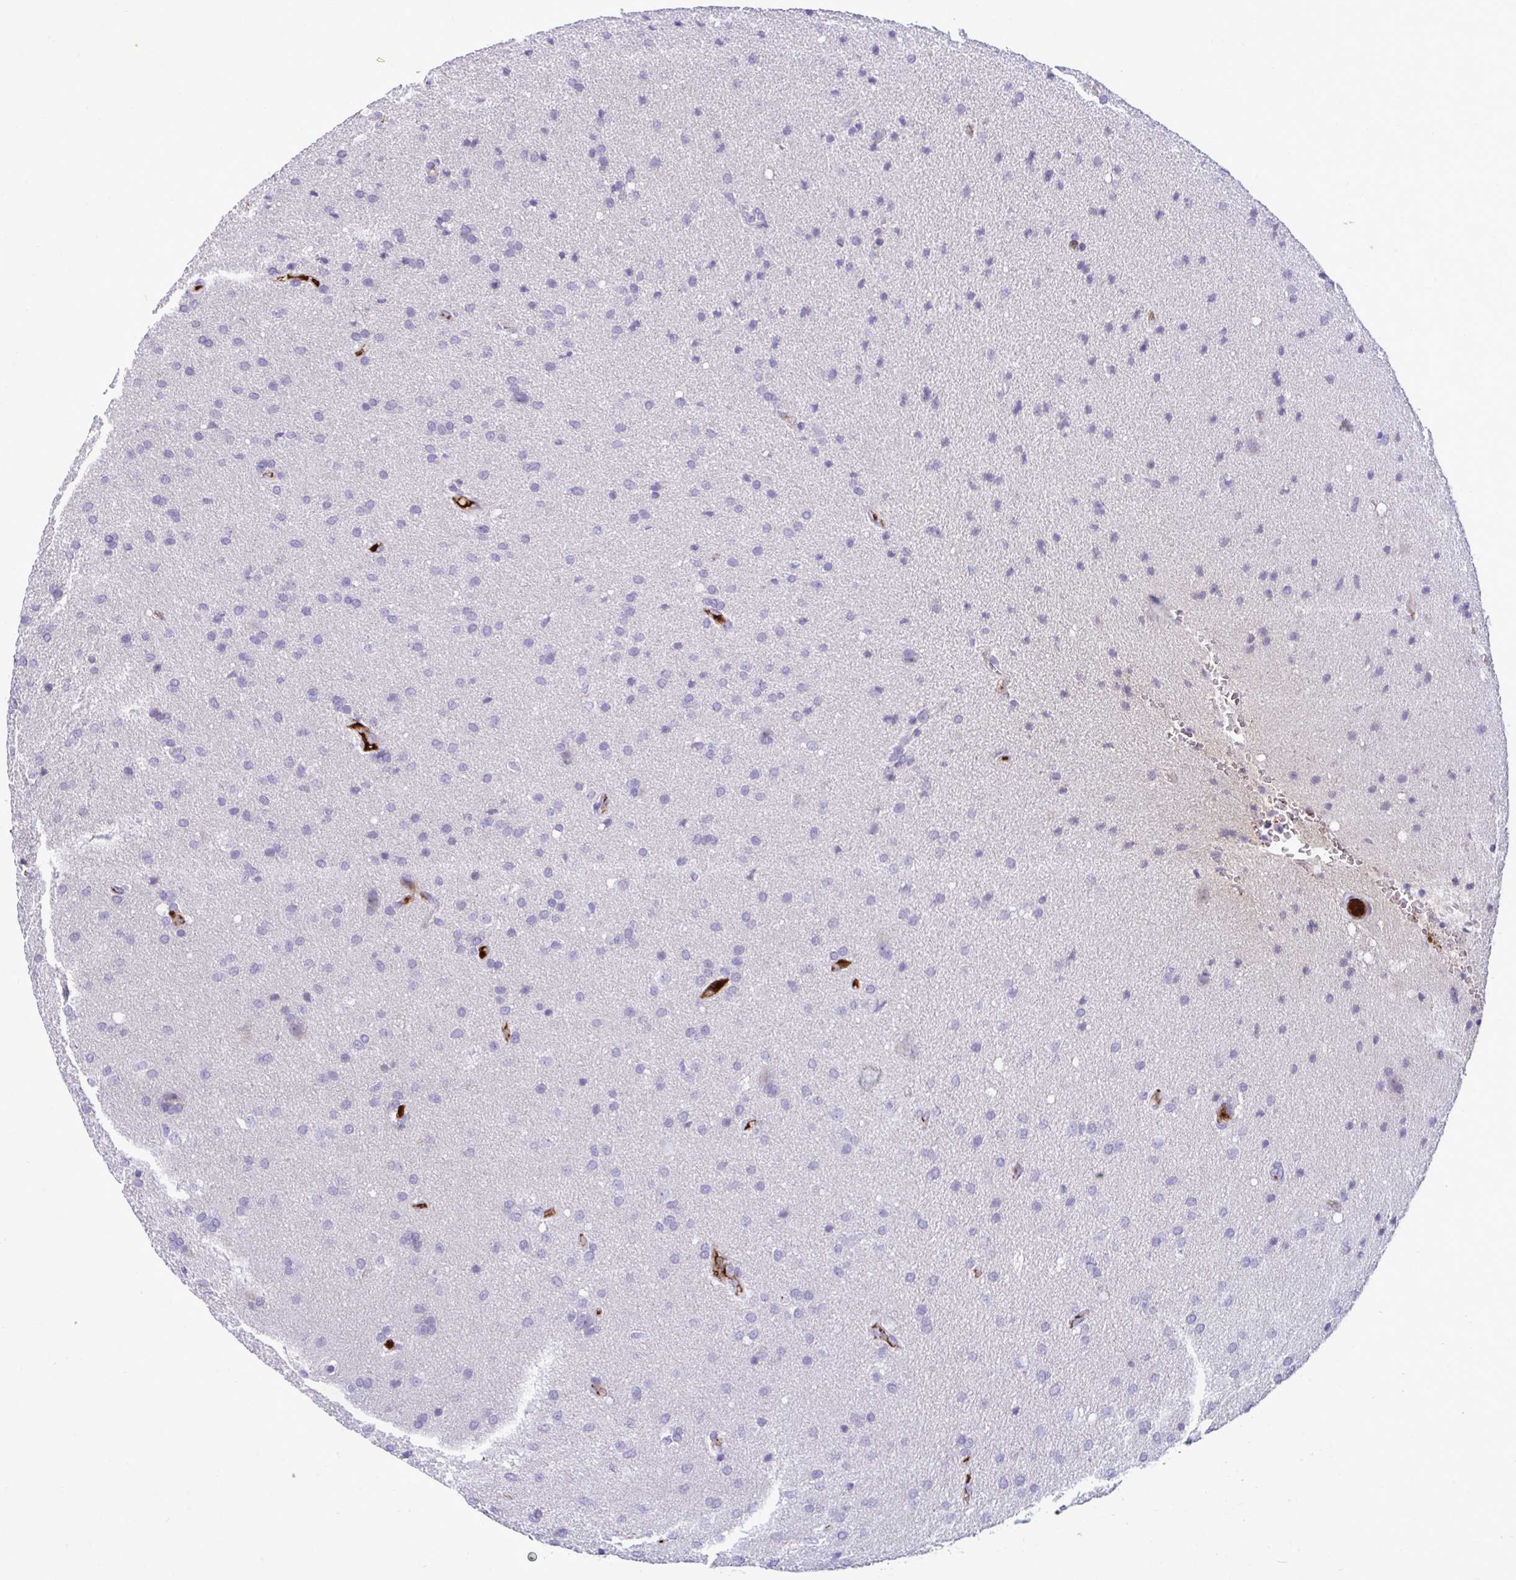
{"staining": {"intensity": "negative", "quantity": "none", "location": "none"}, "tissue": "glioma", "cell_type": "Tumor cells", "image_type": "cancer", "snomed": [{"axis": "morphology", "description": "Glioma, malignant, Low grade"}, {"axis": "topography", "description": "Brain"}], "caption": "Protein analysis of glioma displays no significant staining in tumor cells.", "gene": "F2", "patient": {"sex": "female", "age": 54}}